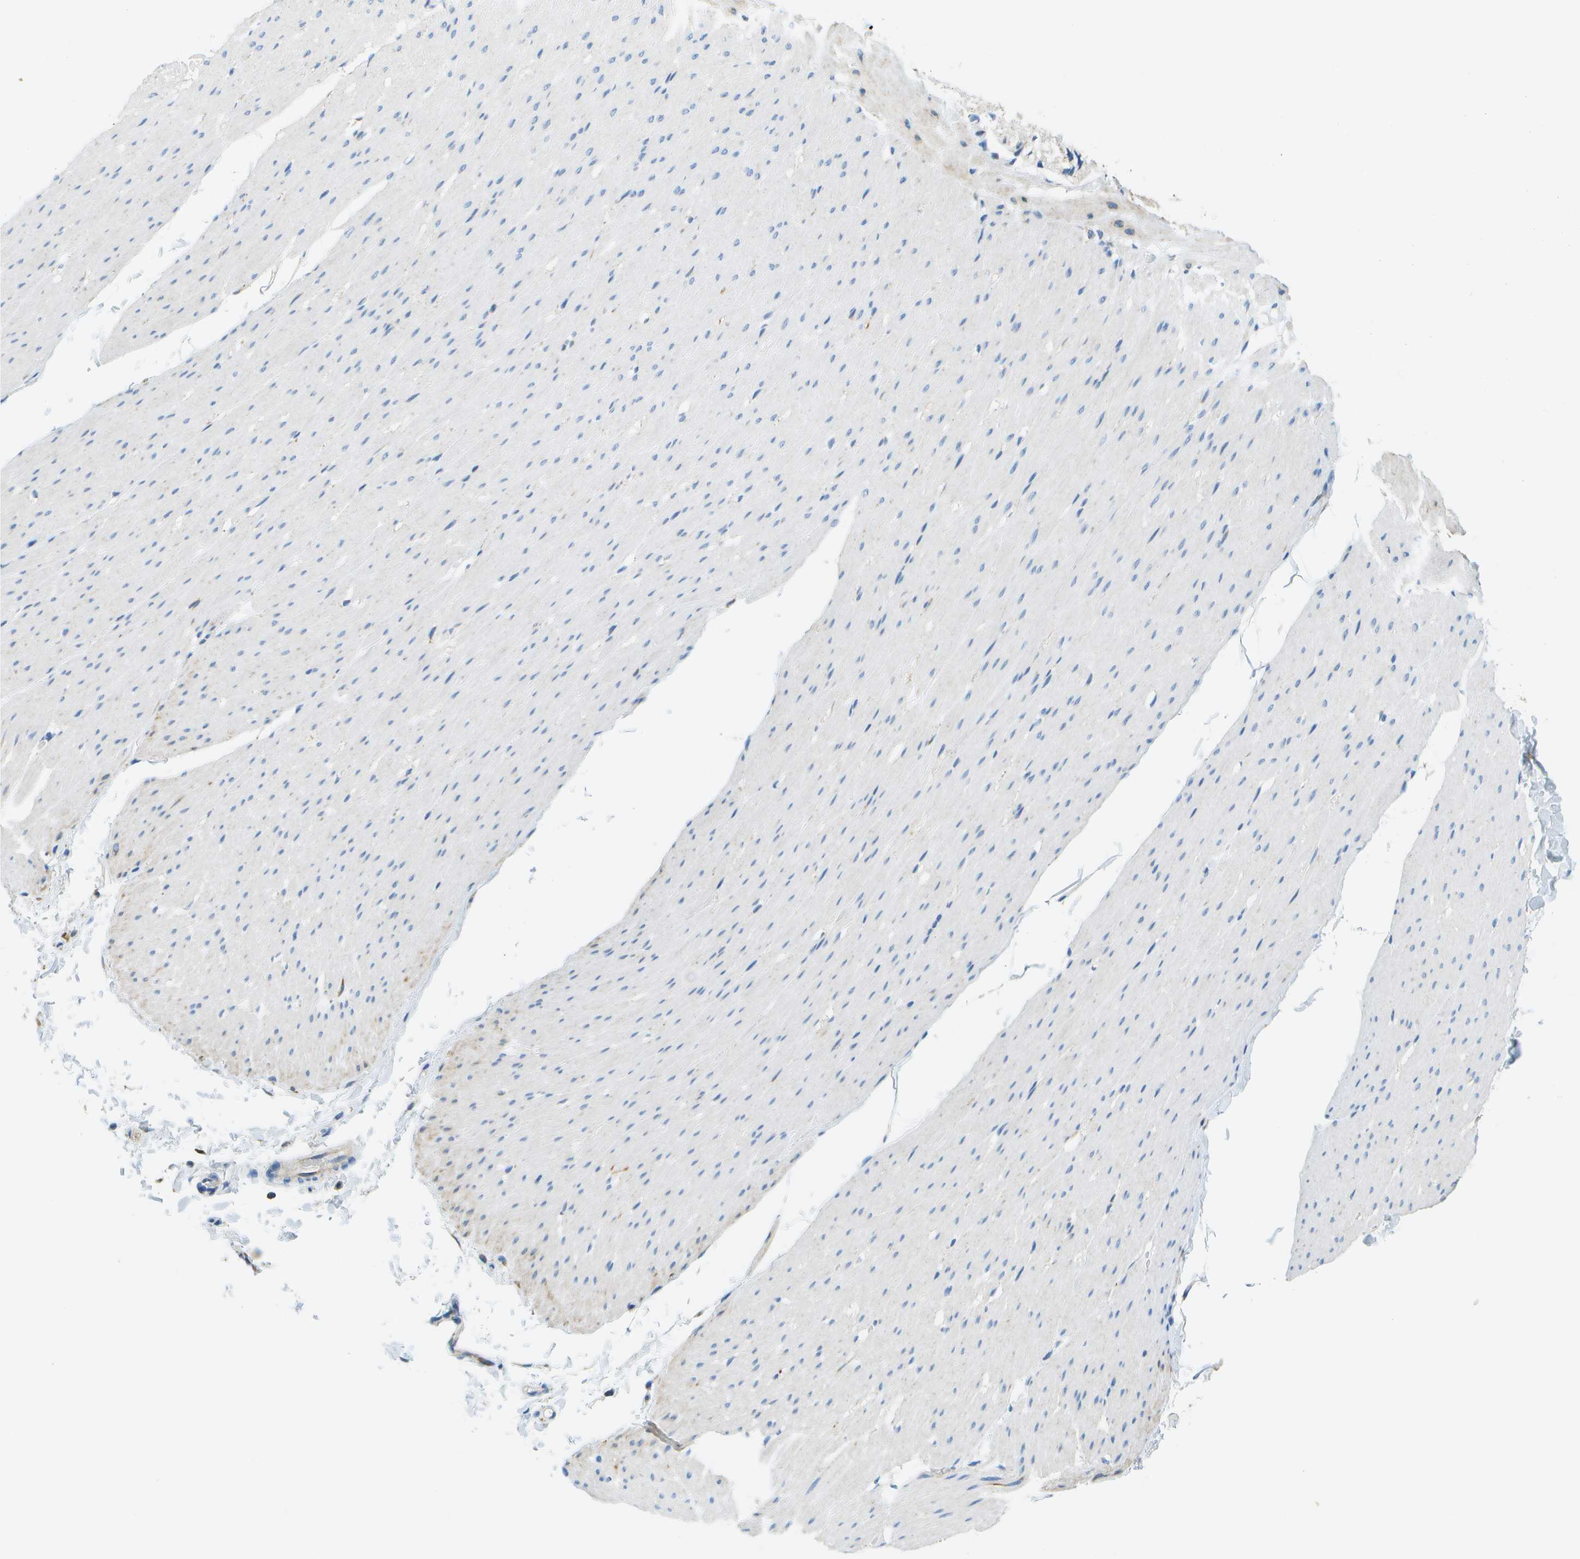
{"staining": {"intensity": "negative", "quantity": "none", "location": "none"}, "tissue": "smooth muscle", "cell_type": "Smooth muscle cells", "image_type": "normal", "snomed": [{"axis": "morphology", "description": "Normal tissue, NOS"}, {"axis": "topography", "description": "Smooth muscle"}, {"axis": "topography", "description": "Colon"}], "caption": "Human smooth muscle stained for a protein using IHC displays no expression in smooth muscle cells.", "gene": "PTGIS", "patient": {"sex": "male", "age": 67}}